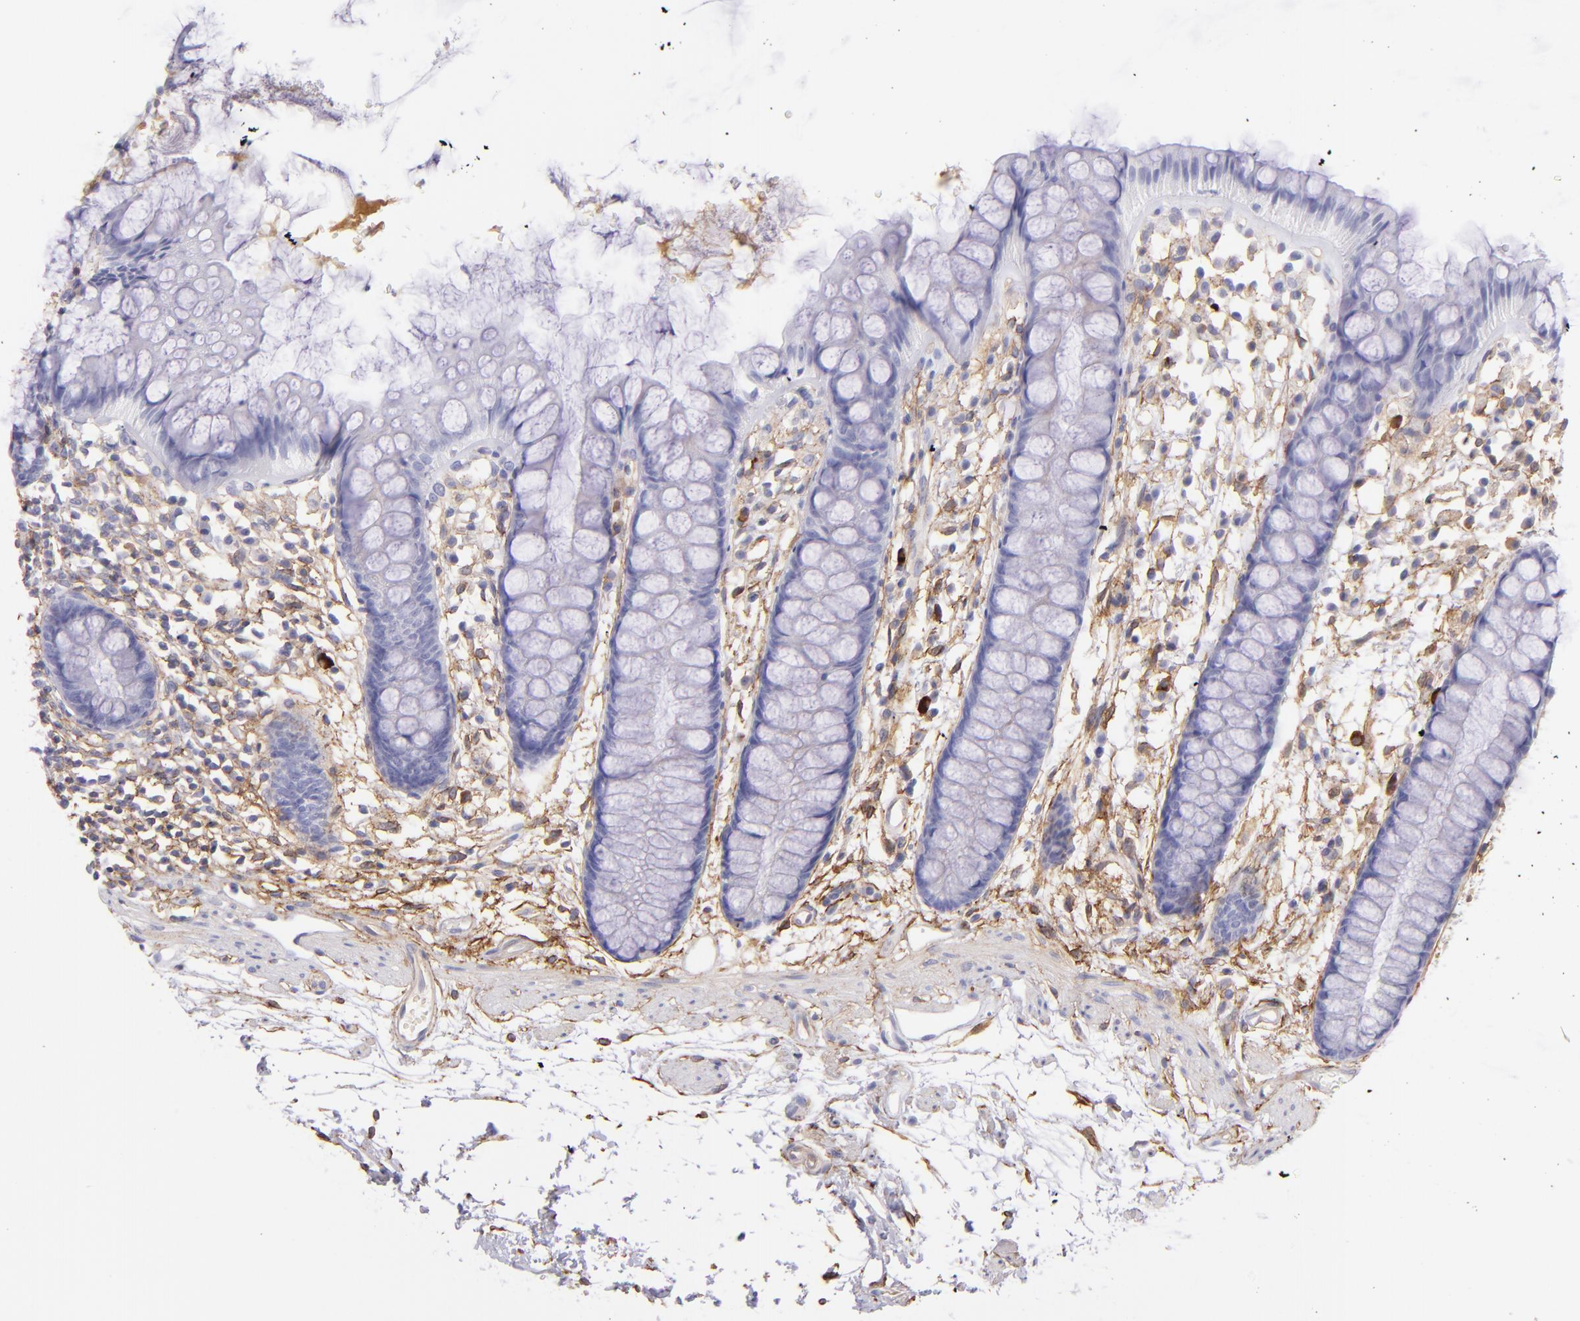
{"staining": {"intensity": "negative", "quantity": "none", "location": "none"}, "tissue": "rectum", "cell_type": "Glandular cells", "image_type": "normal", "snomed": [{"axis": "morphology", "description": "Normal tissue, NOS"}, {"axis": "topography", "description": "Rectum"}], "caption": "Glandular cells show no significant protein staining in benign rectum. The staining is performed using DAB (3,3'-diaminobenzidine) brown chromogen with nuclei counter-stained in using hematoxylin.", "gene": "CD81", "patient": {"sex": "female", "age": 66}}